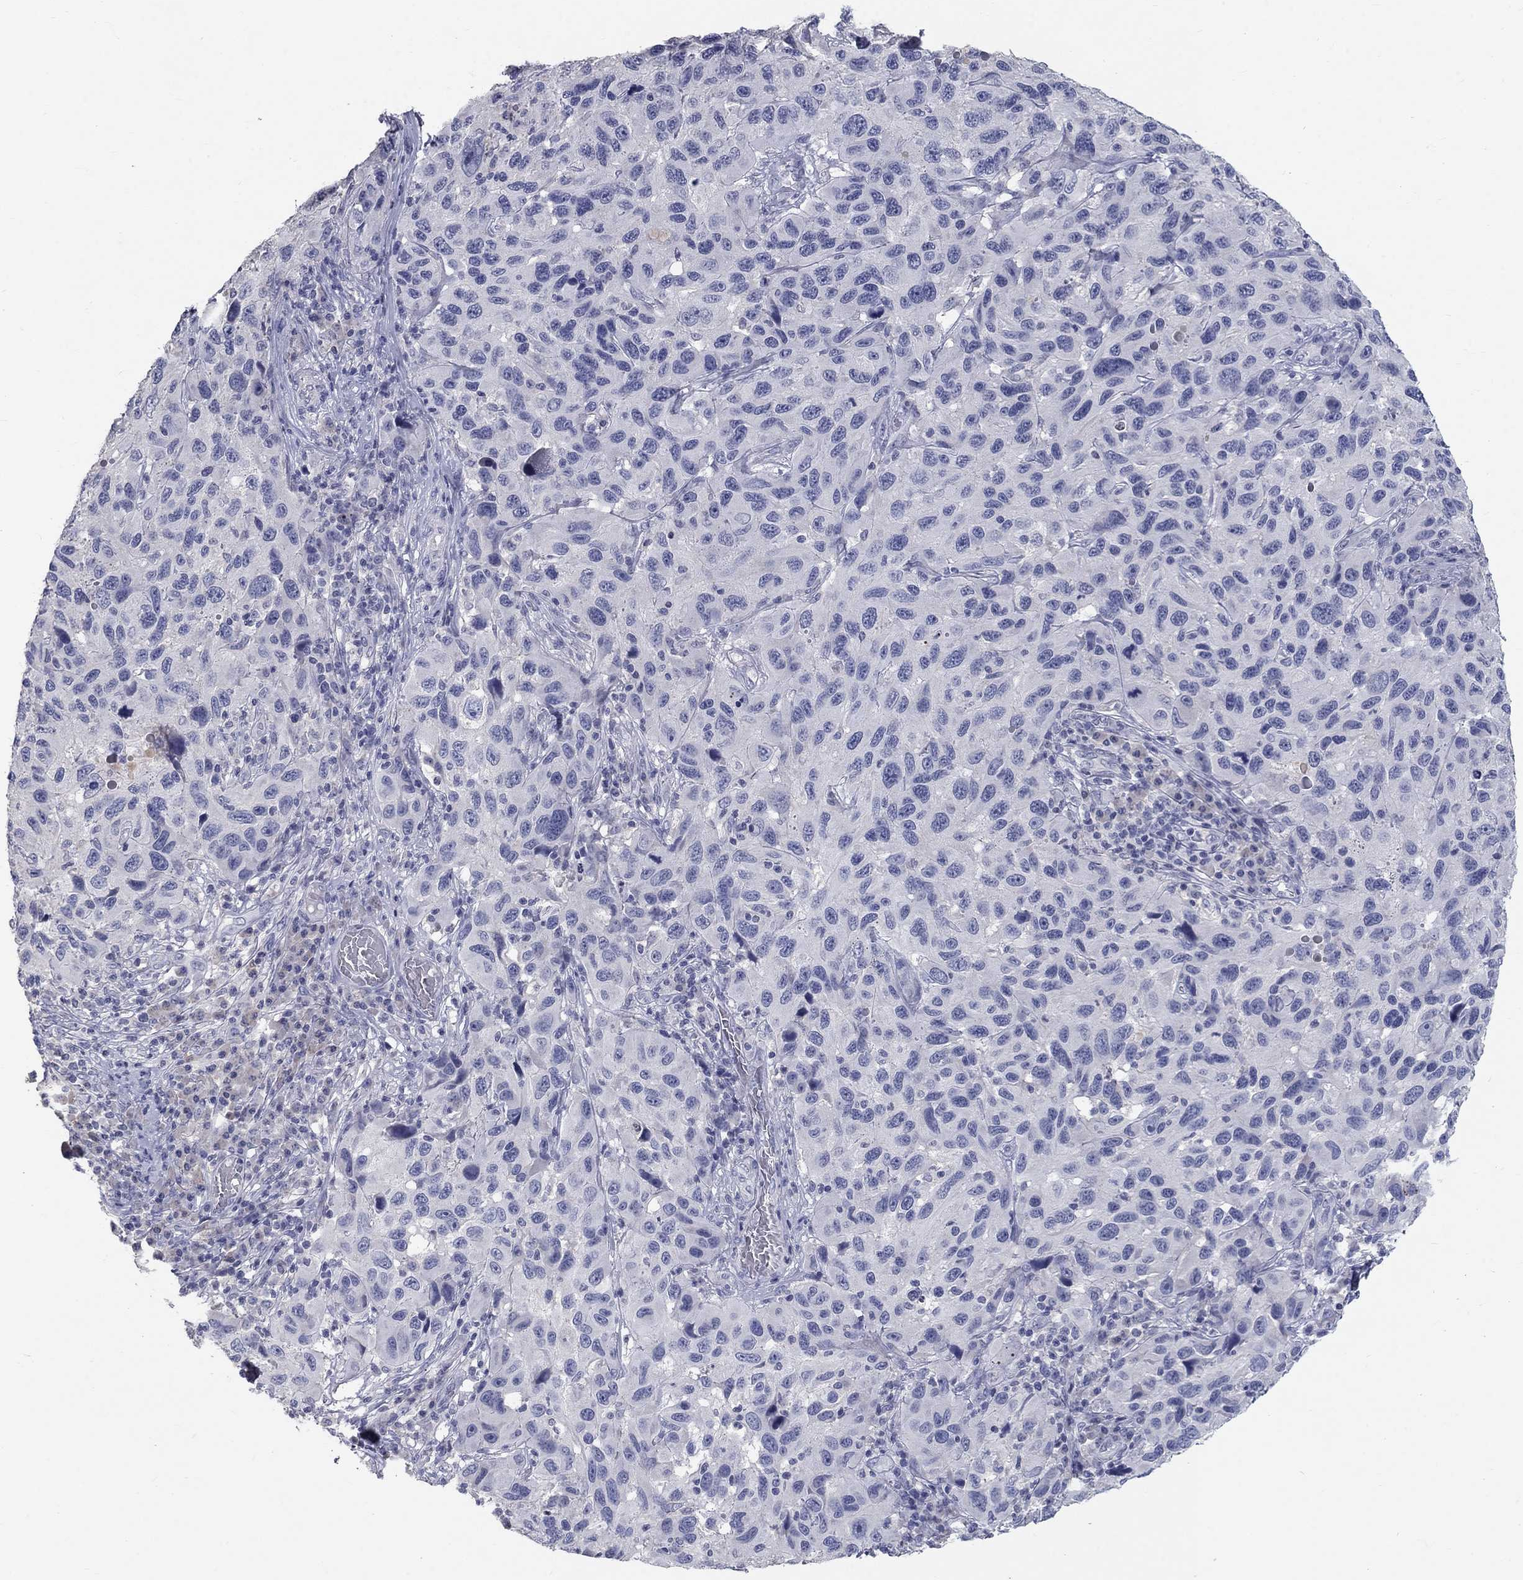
{"staining": {"intensity": "negative", "quantity": "none", "location": "none"}, "tissue": "melanoma", "cell_type": "Tumor cells", "image_type": "cancer", "snomed": [{"axis": "morphology", "description": "Malignant melanoma, NOS"}, {"axis": "topography", "description": "Skin"}], "caption": "Immunohistochemical staining of human melanoma exhibits no significant expression in tumor cells.", "gene": "PTH1R", "patient": {"sex": "male", "age": 53}}